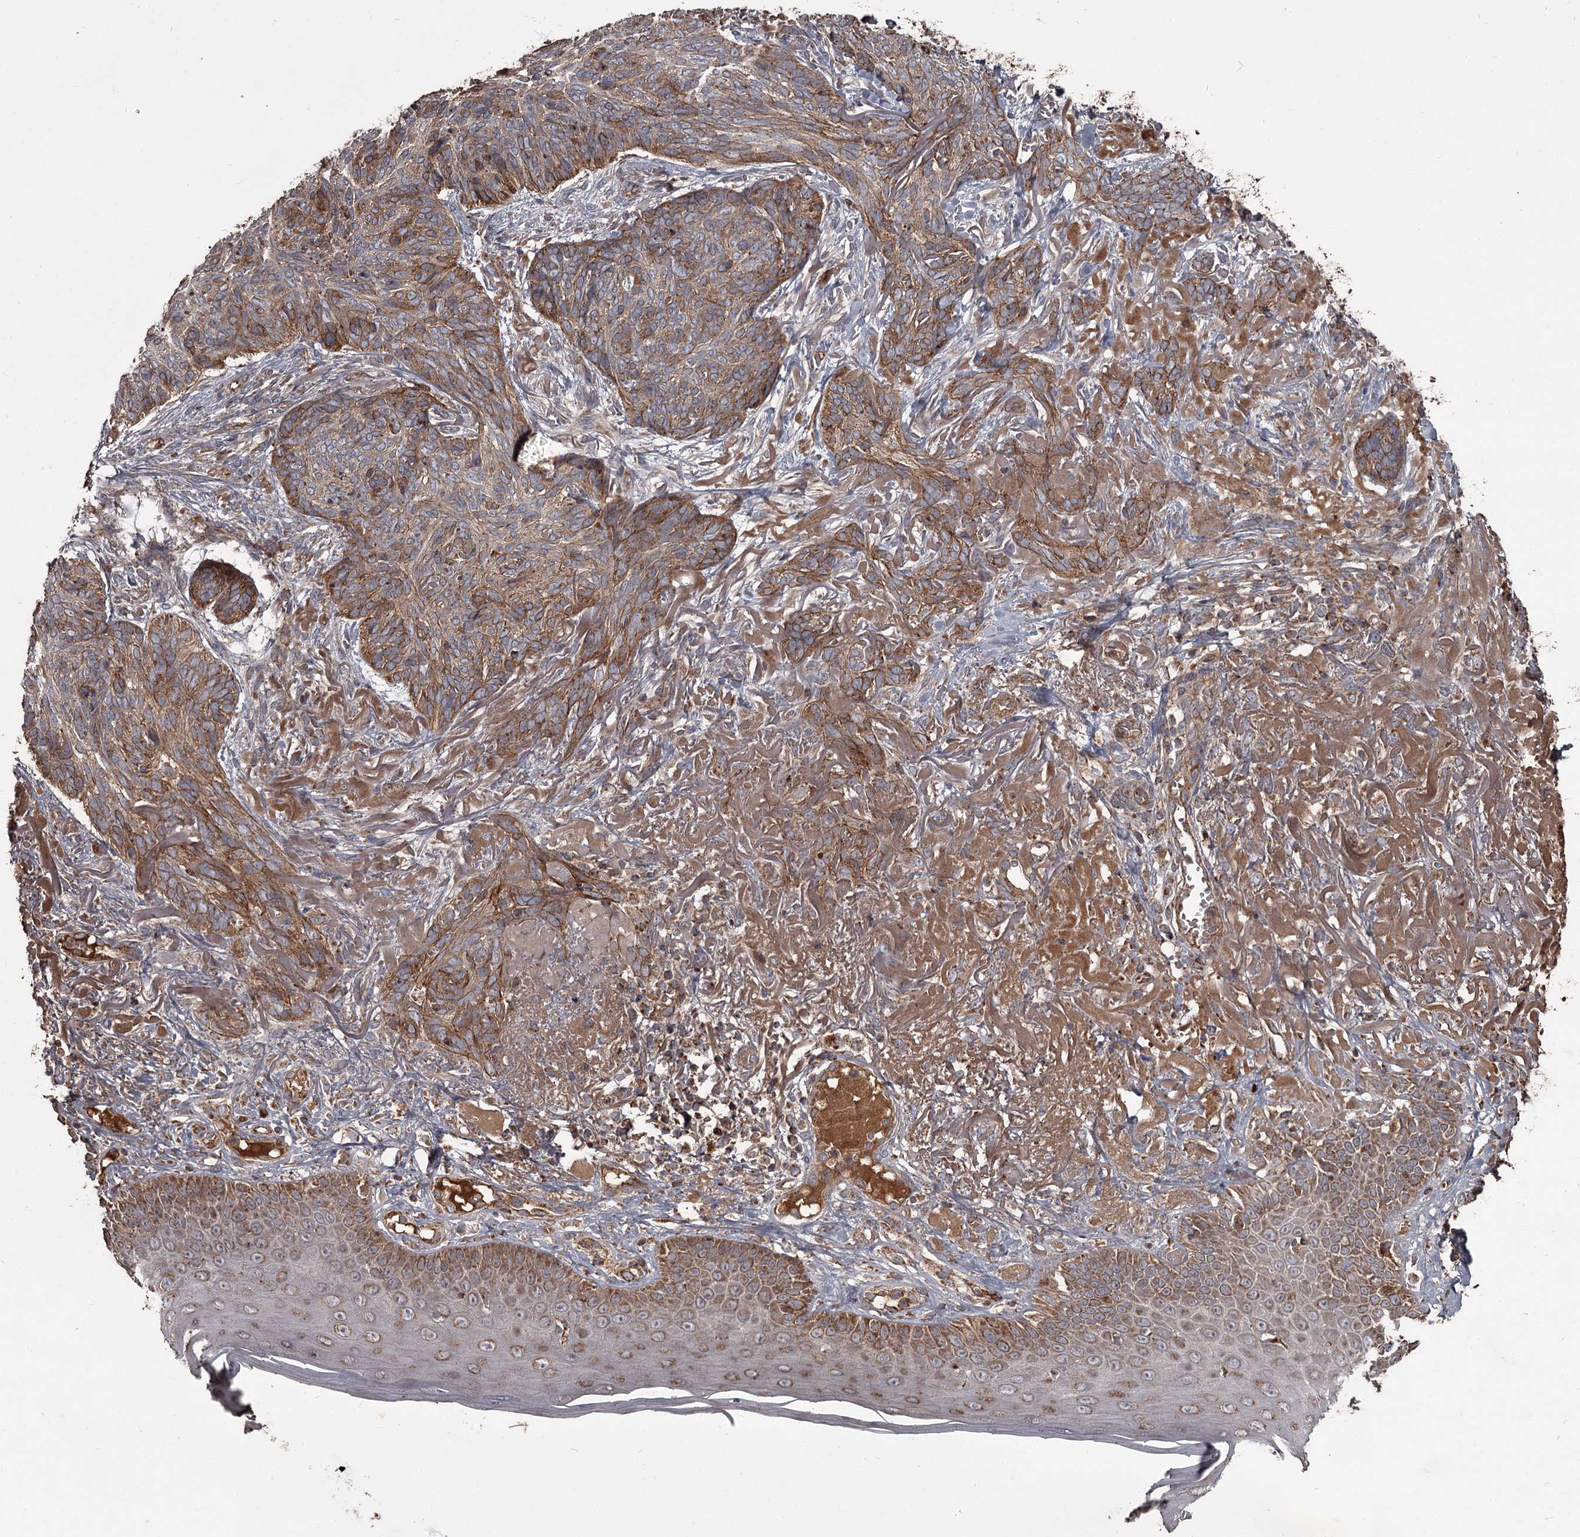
{"staining": {"intensity": "strong", "quantity": "25%-75%", "location": "cytoplasmic/membranous"}, "tissue": "skin cancer", "cell_type": "Tumor cells", "image_type": "cancer", "snomed": [{"axis": "morphology", "description": "Normal tissue, NOS"}, {"axis": "morphology", "description": "Basal cell carcinoma"}, {"axis": "topography", "description": "Skin"}], "caption": "There is high levels of strong cytoplasmic/membranous expression in tumor cells of skin cancer, as demonstrated by immunohistochemical staining (brown color).", "gene": "THAP9", "patient": {"sex": "male", "age": 66}}